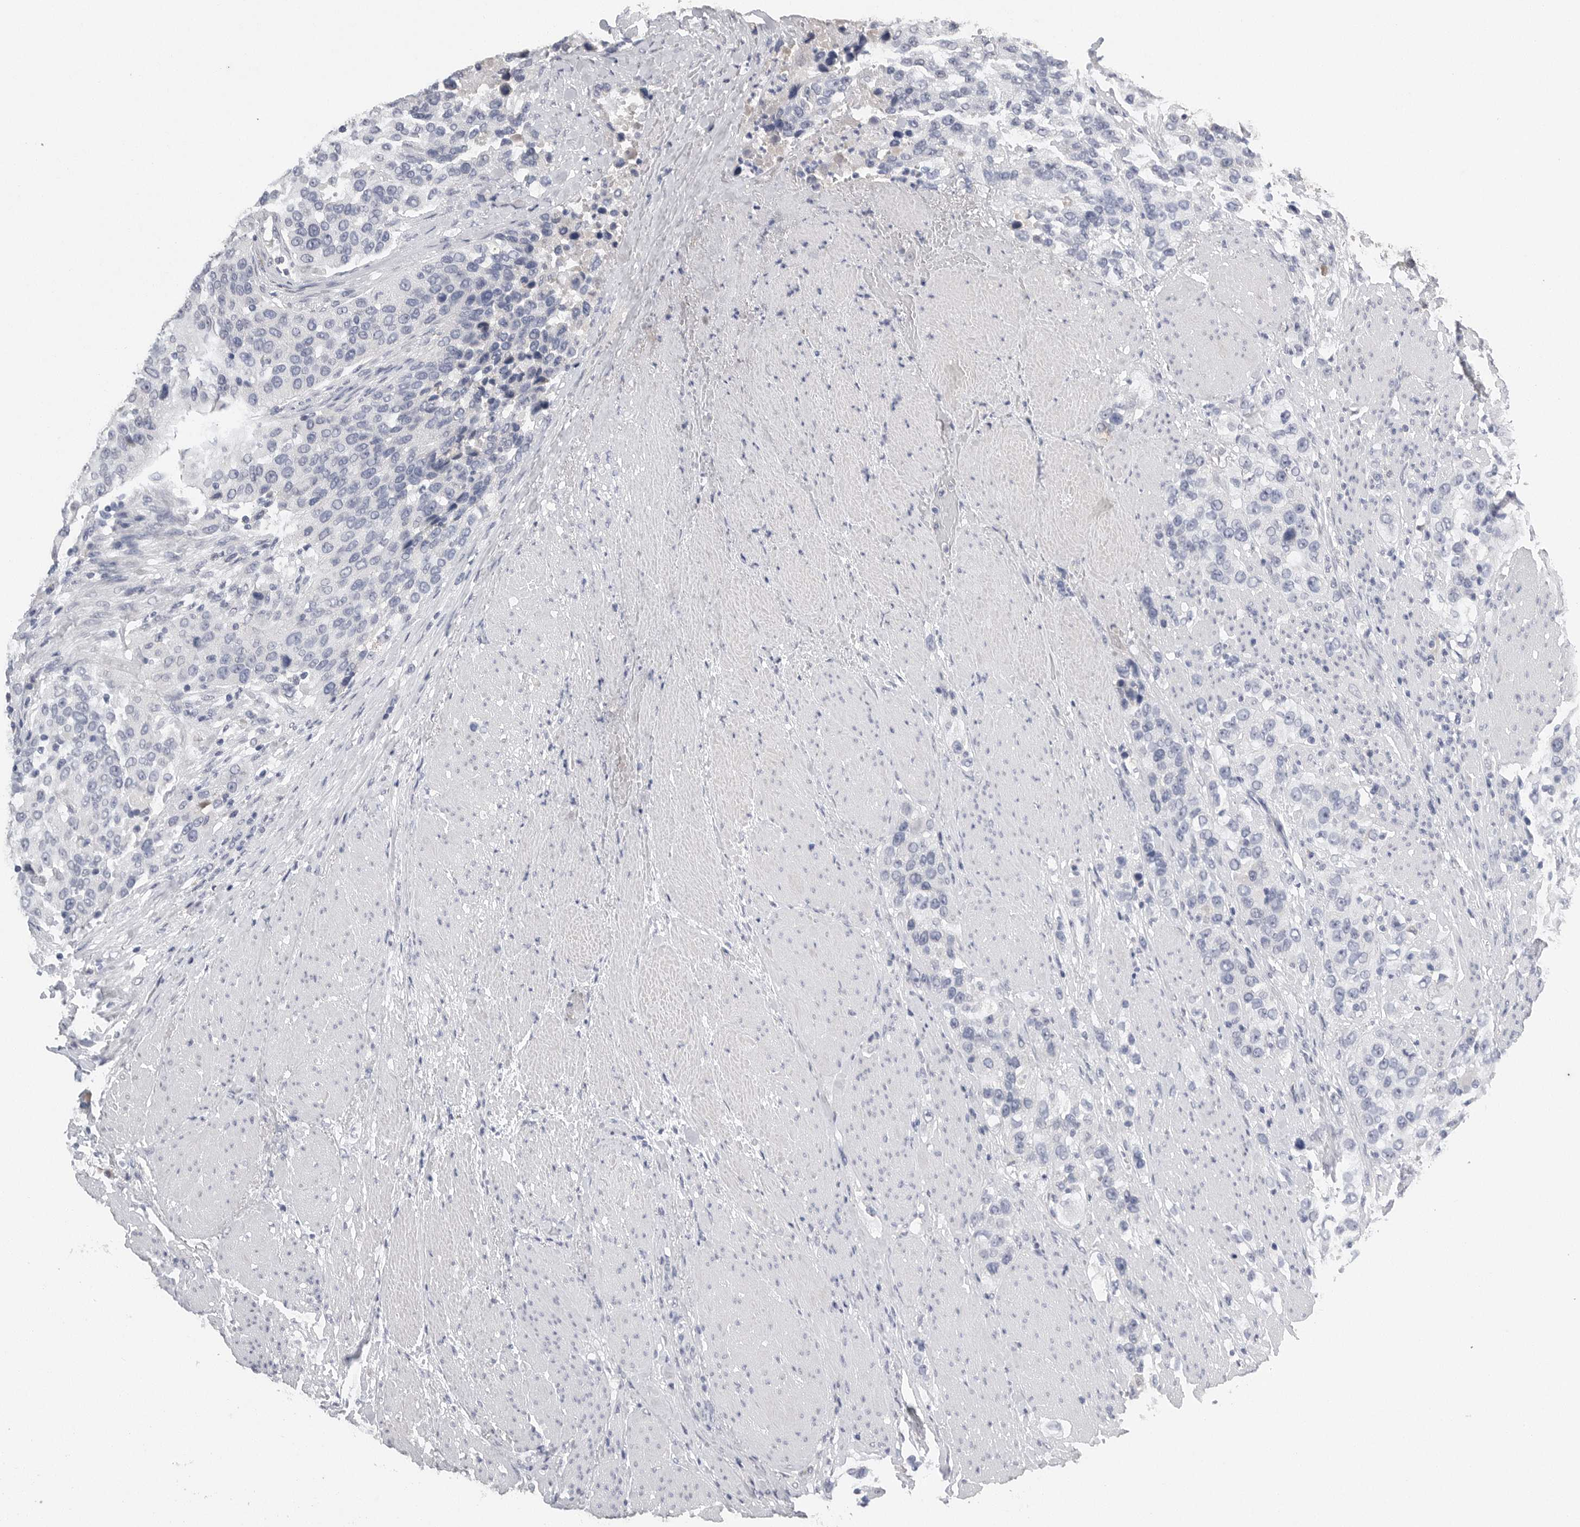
{"staining": {"intensity": "negative", "quantity": "none", "location": "none"}, "tissue": "urothelial cancer", "cell_type": "Tumor cells", "image_type": "cancer", "snomed": [{"axis": "morphology", "description": "Urothelial carcinoma, High grade"}, {"axis": "topography", "description": "Urinary bladder"}], "caption": "Urothelial cancer was stained to show a protein in brown. There is no significant positivity in tumor cells. Brightfield microscopy of immunohistochemistry (IHC) stained with DAB (brown) and hematoxylin (blue), captured at high magnification.", "gene": "FABP6", "patient": {"sex": "female", "age": 80}}